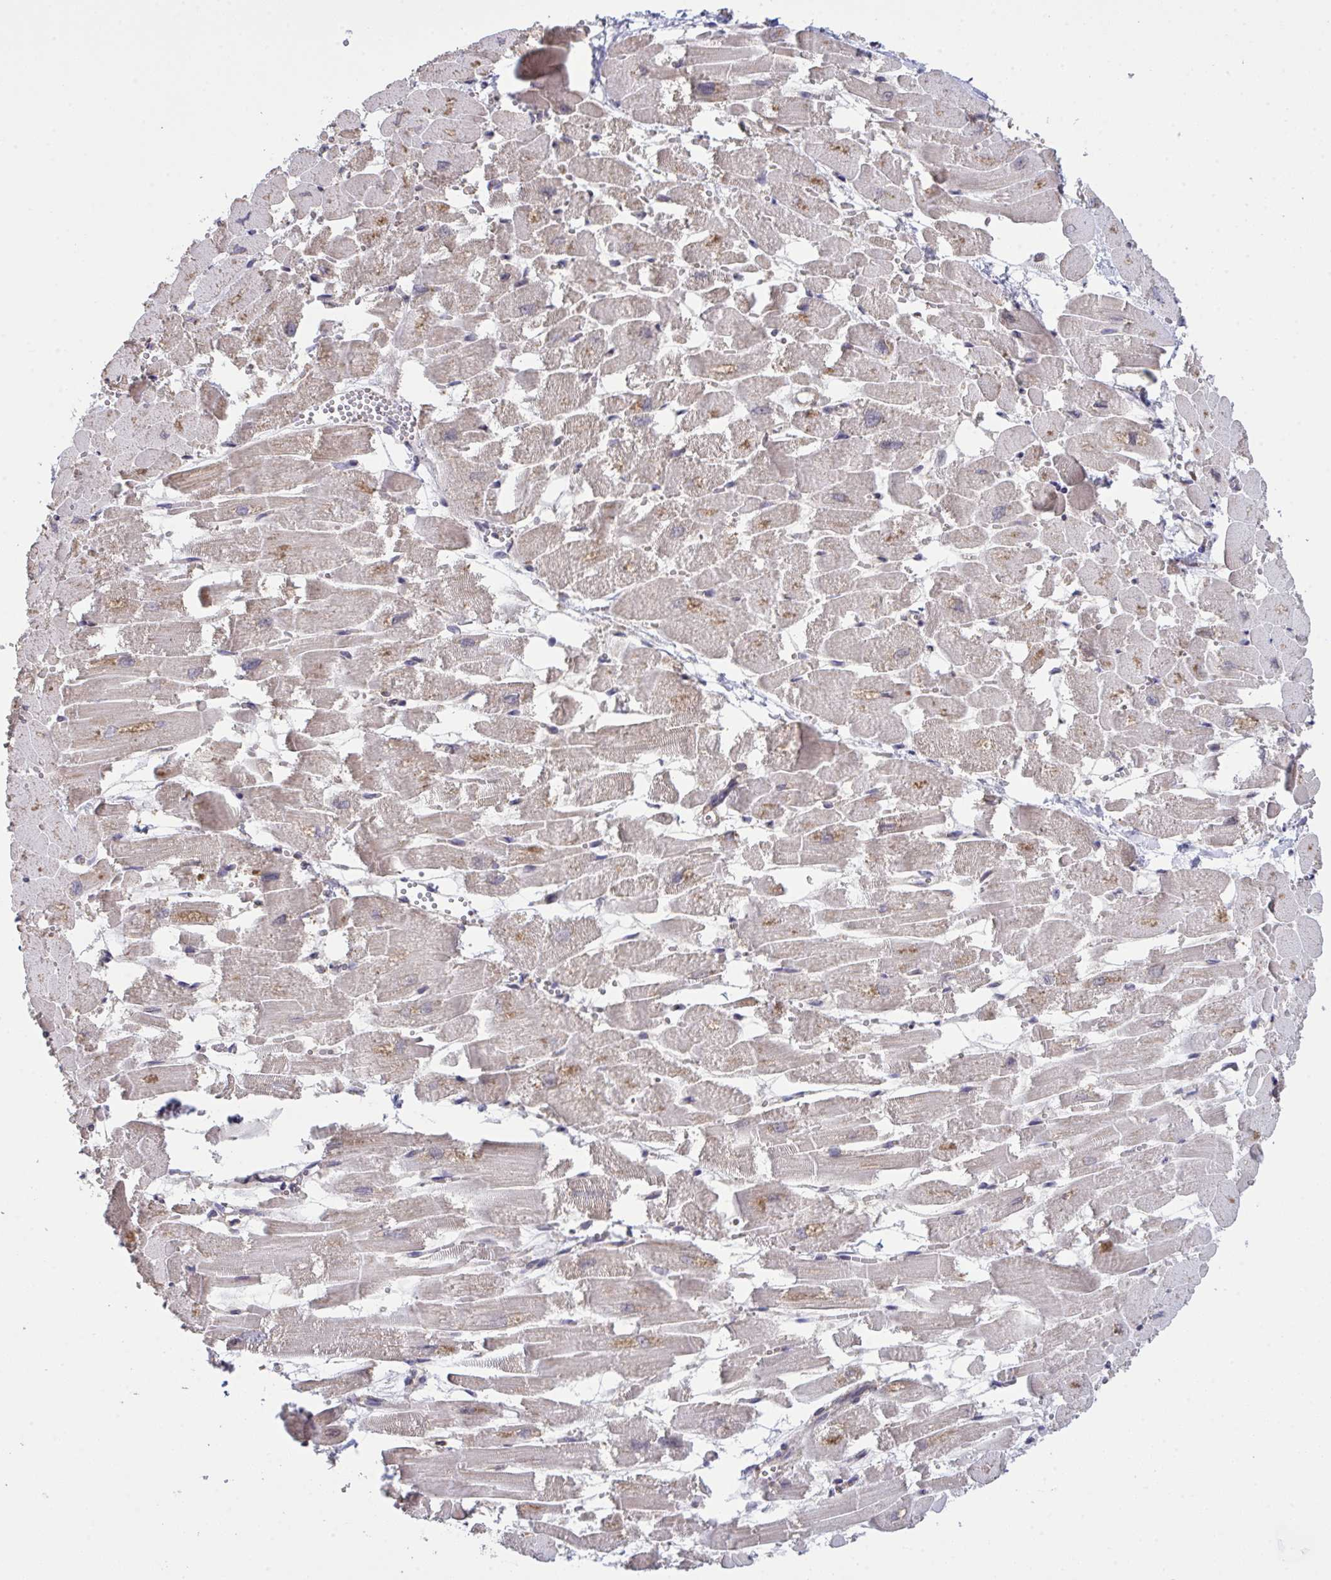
{"staining": {"intensity": "weak", "quantity": "<25%", "location": "cytoplasmic/membranous"}, "tissue": "heart muscle", "cell_type": "Cardiomyocytes", "image_type": "normal", "snomed": [{"axis": "morphology", "description": "Normal tissue, NOS"}, {"axis": "topography", "description": "Heart"}], "caption": "The histopathology image displays no significant staining in cardiomyocytes of heart muscle. (IHC, brightfield microscopy, high magnification).", "gene": "PPM1H", "patient": {"sex": "female", "age": 52}}